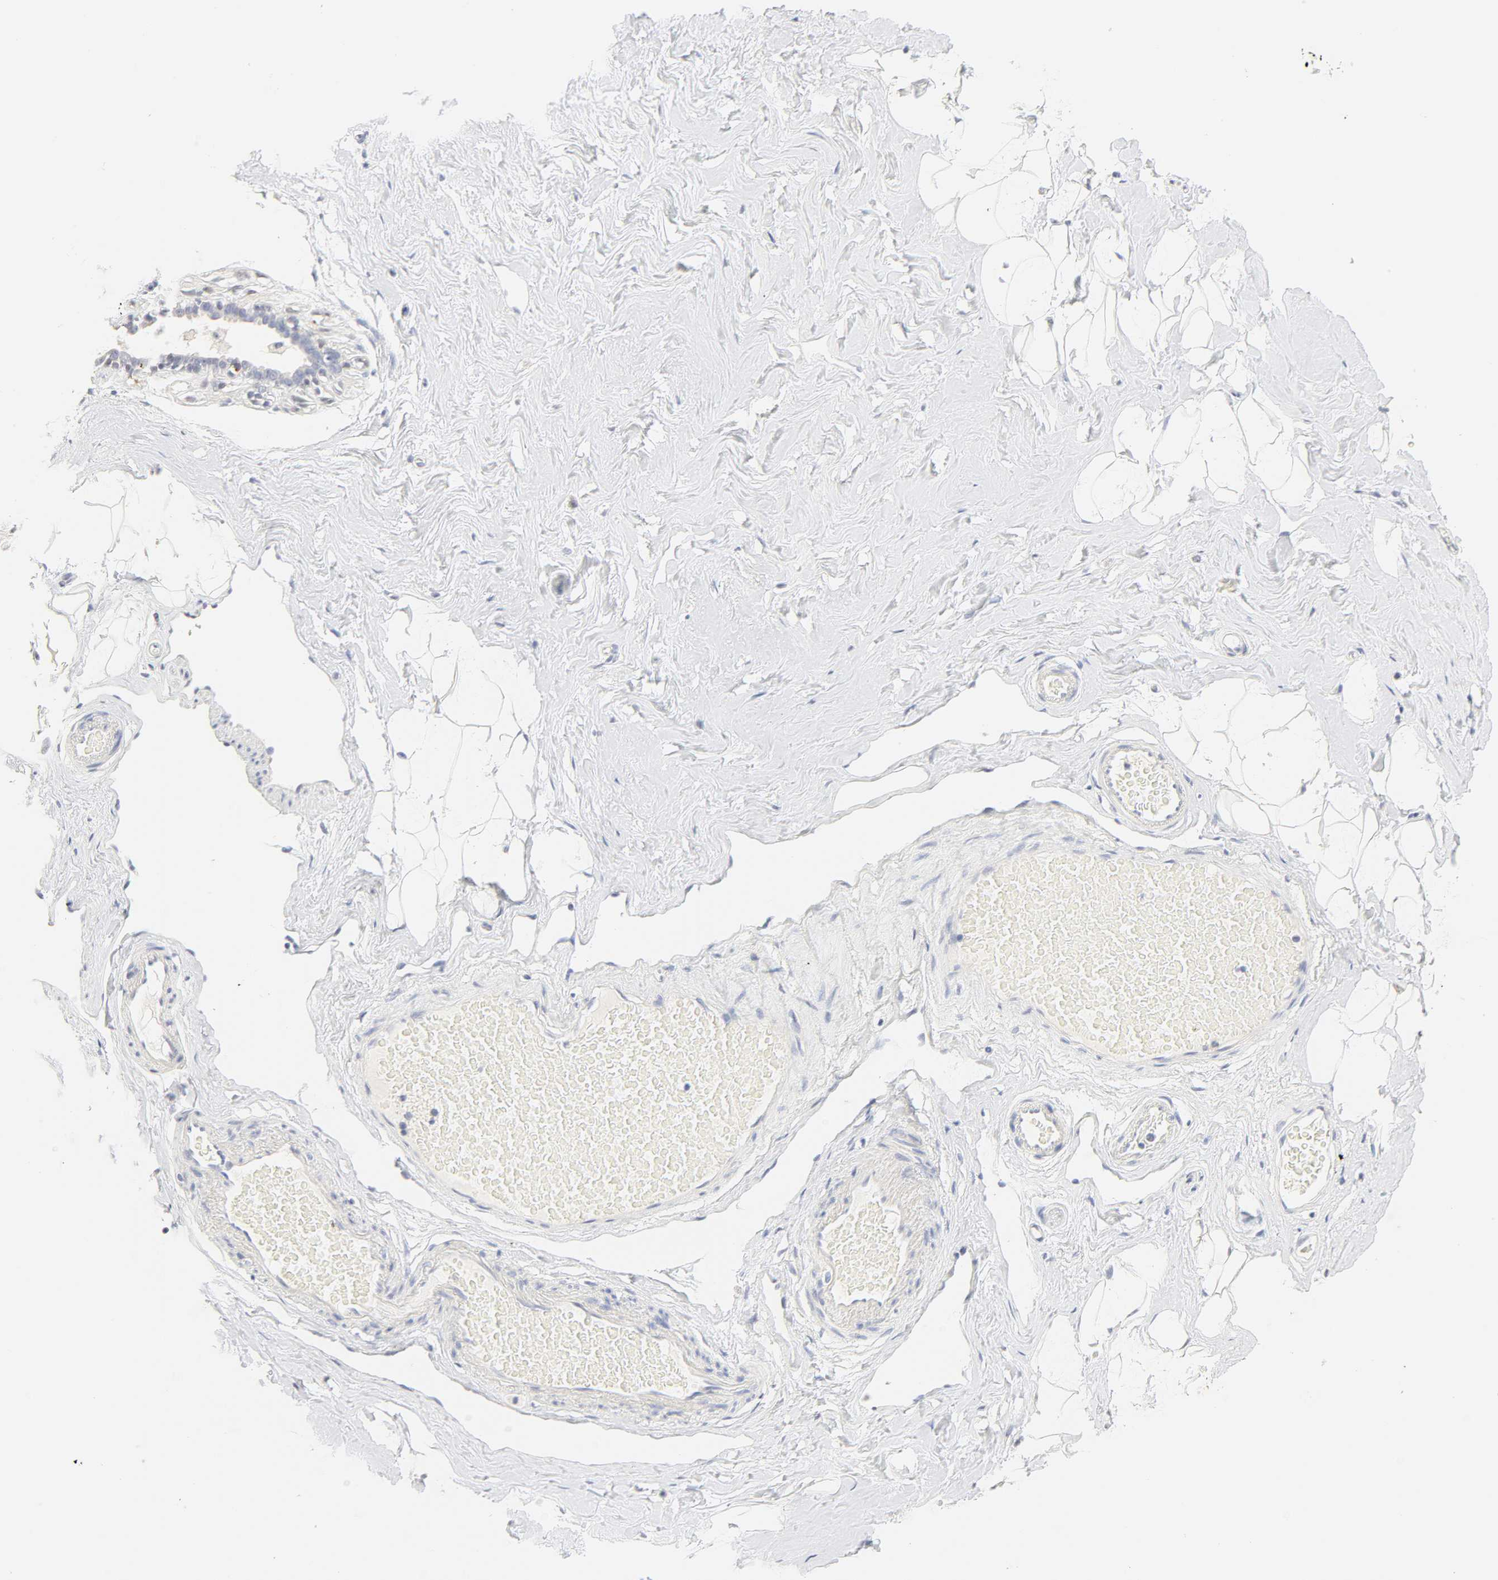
{"staining": {"intensity": "negative", "quantity": "none", "location": "none"}, "tissue": "breast", "cell_type": "Glandular cells", "image_type": "normal", "snomed": [{"axis": "morphology", "description": "Normal tissue, NOS"}, {"axis": "topography", "description": "Breast"}, {"axis": "topography", "description": "Soft tissue"}], "caption": "The photomicrograph demonstrates no staining of glandular cells in unremarkable breast.", "gene": "FCGBP", "patient": {"sex": "female", "age": 75}}